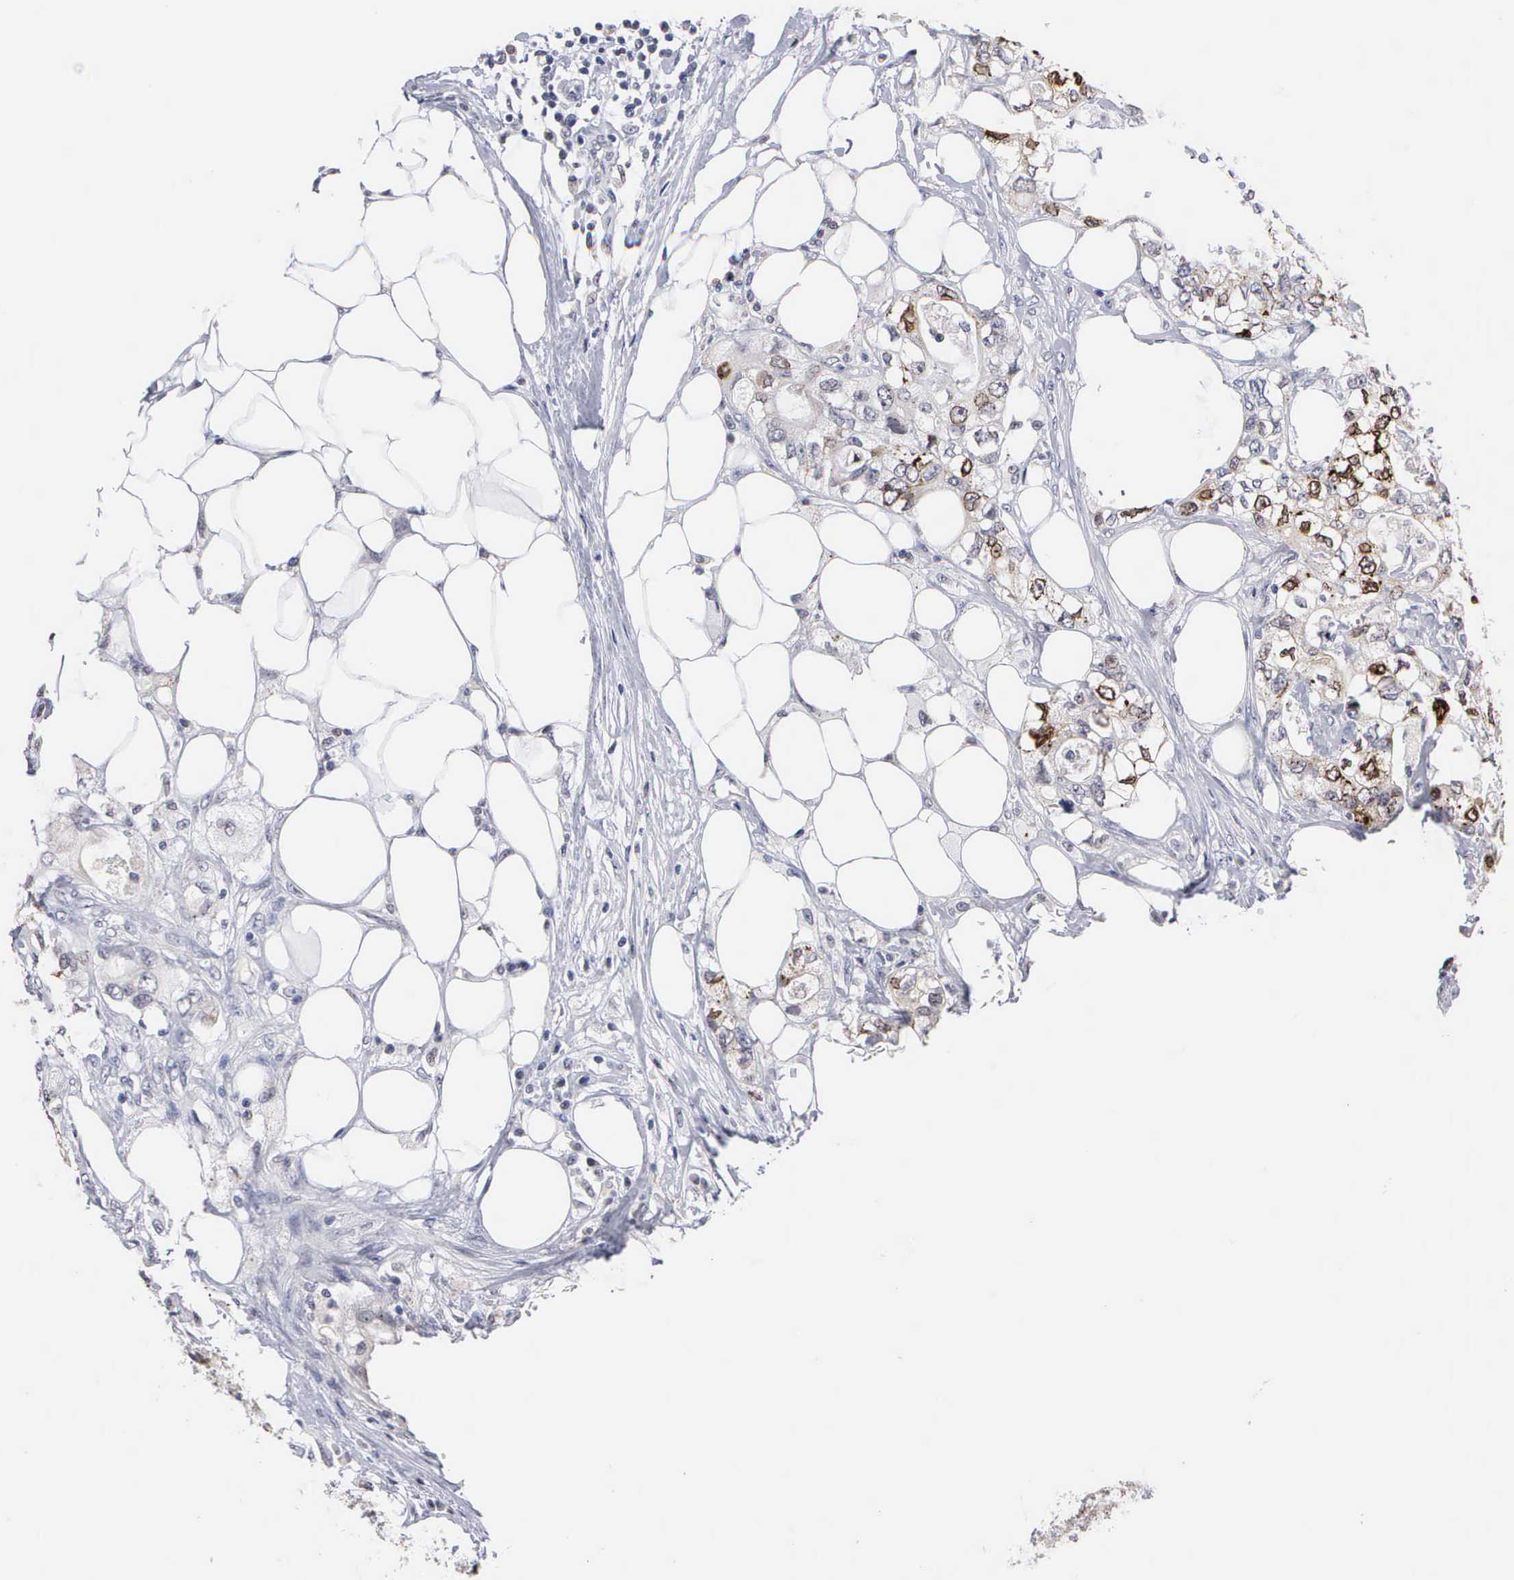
{"staining": {"intensity": "weak", "quantity": "<25%", "location": "nuclear"}, "tissue": "colorectal cancer", "cell_type": "Tumor cells", "image_type": "cancer", "snomed": [{"axis": "morphology", "description": "Adenocarcinoma, NOS"}, {"axis": "topography", "description": "Rectum"}], "caption": "IHC of human colorectal cancer reveals no expression in tumor cells.", "gene": "KDM6A", "patient": {"sex": "female", "age": 57}}